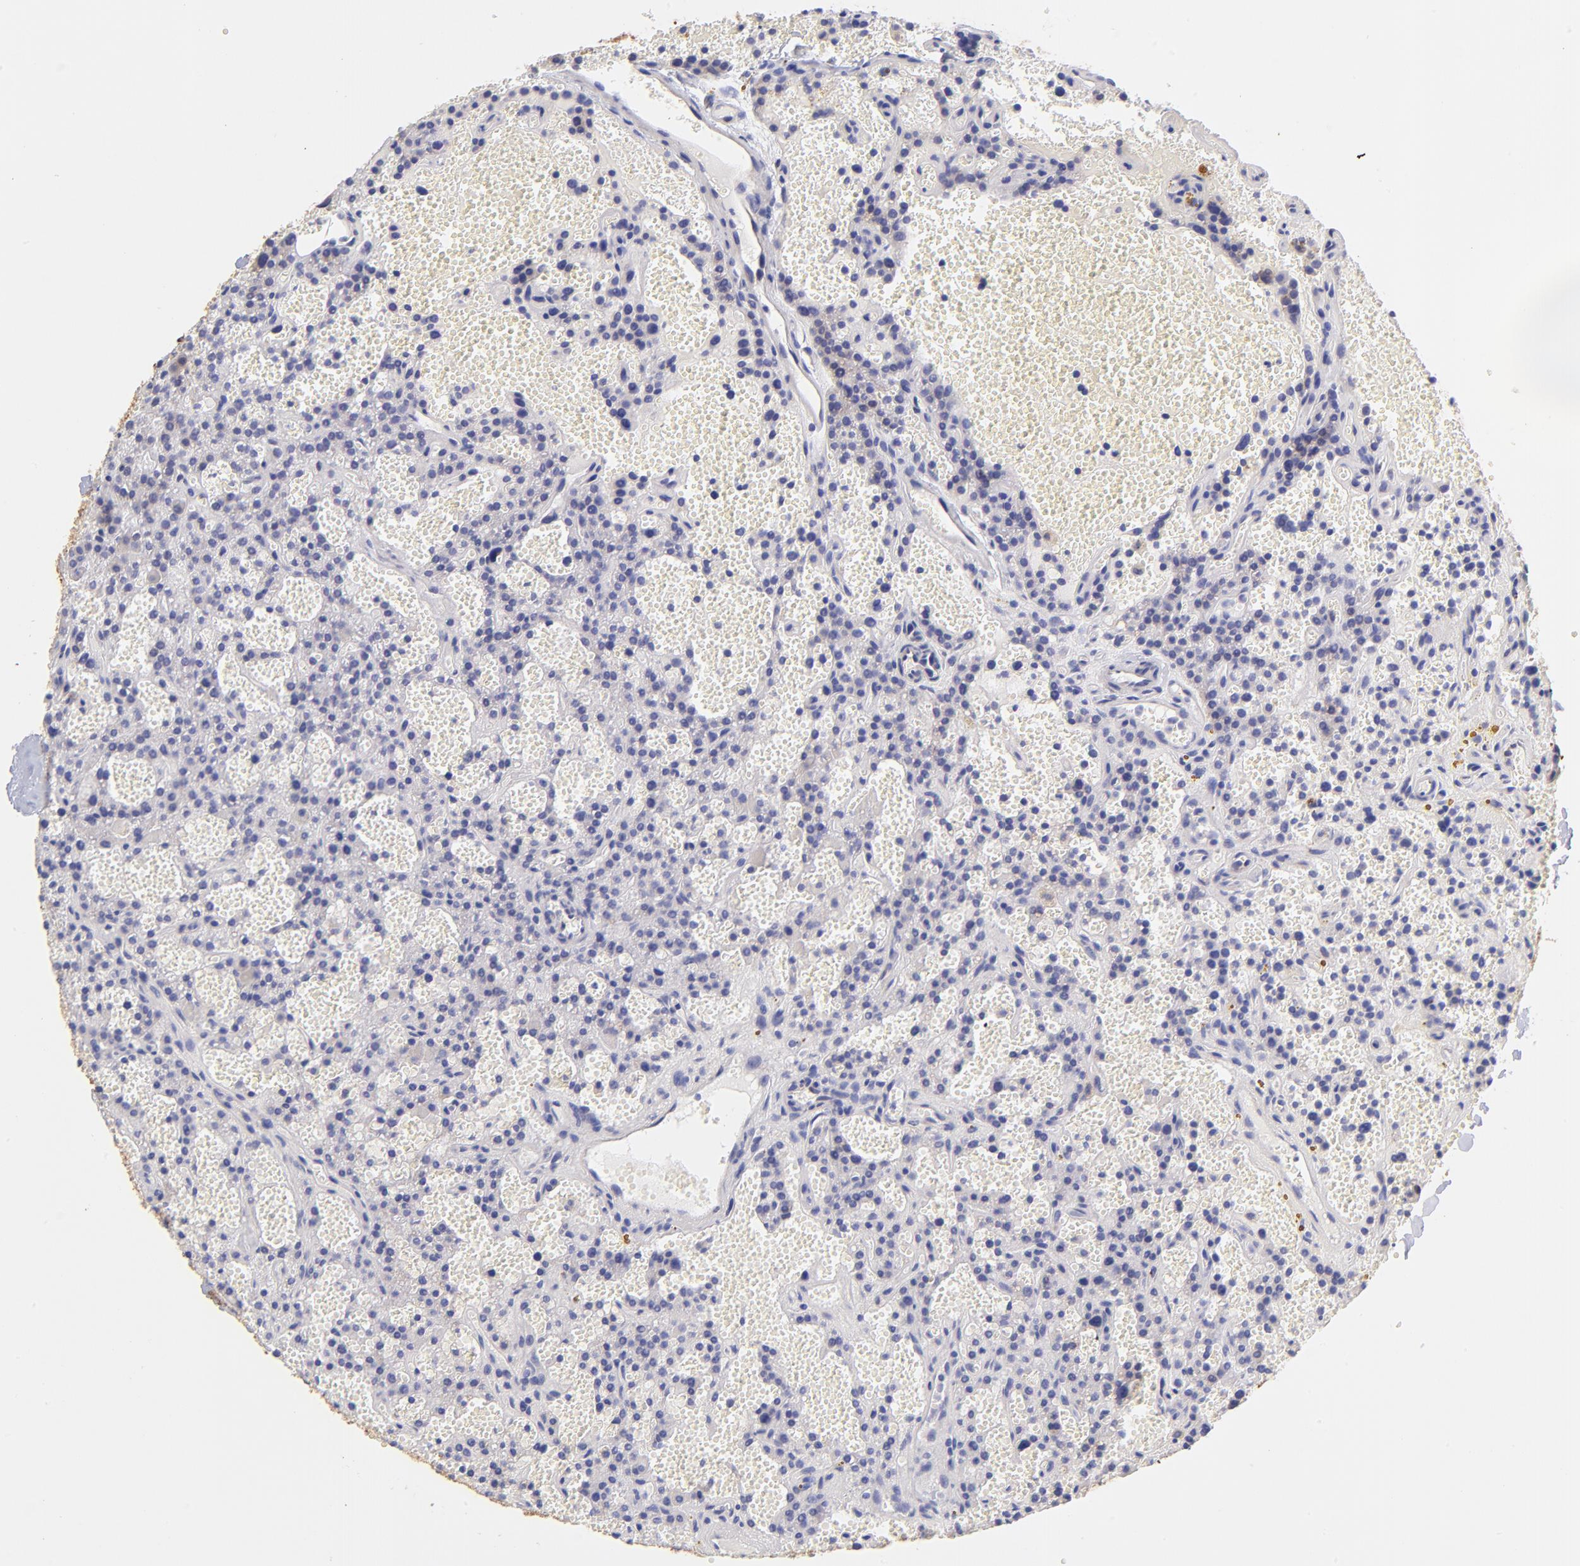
{"staining": {"intensity": "moderate", "quantity": ">75%", "location": "cytoplasmic/membranous"}, "tissue": "parathyroid gland", "cell_type": "Glandular cells", "image_type": "normal", "snomed": [{"axis": "morphology", "description": "Normal tissue, NOS"}, {"axis": "topography", "description": "Parathyroid gland"}], "caption": "Immunohistochemical staining of normal human parathyroid gland shows moderate cytoplasmic/membranous protein staining in about >75% of glandular cells.", "gene": "RPL30", "patient": {"sex": "male", "age": 25}}